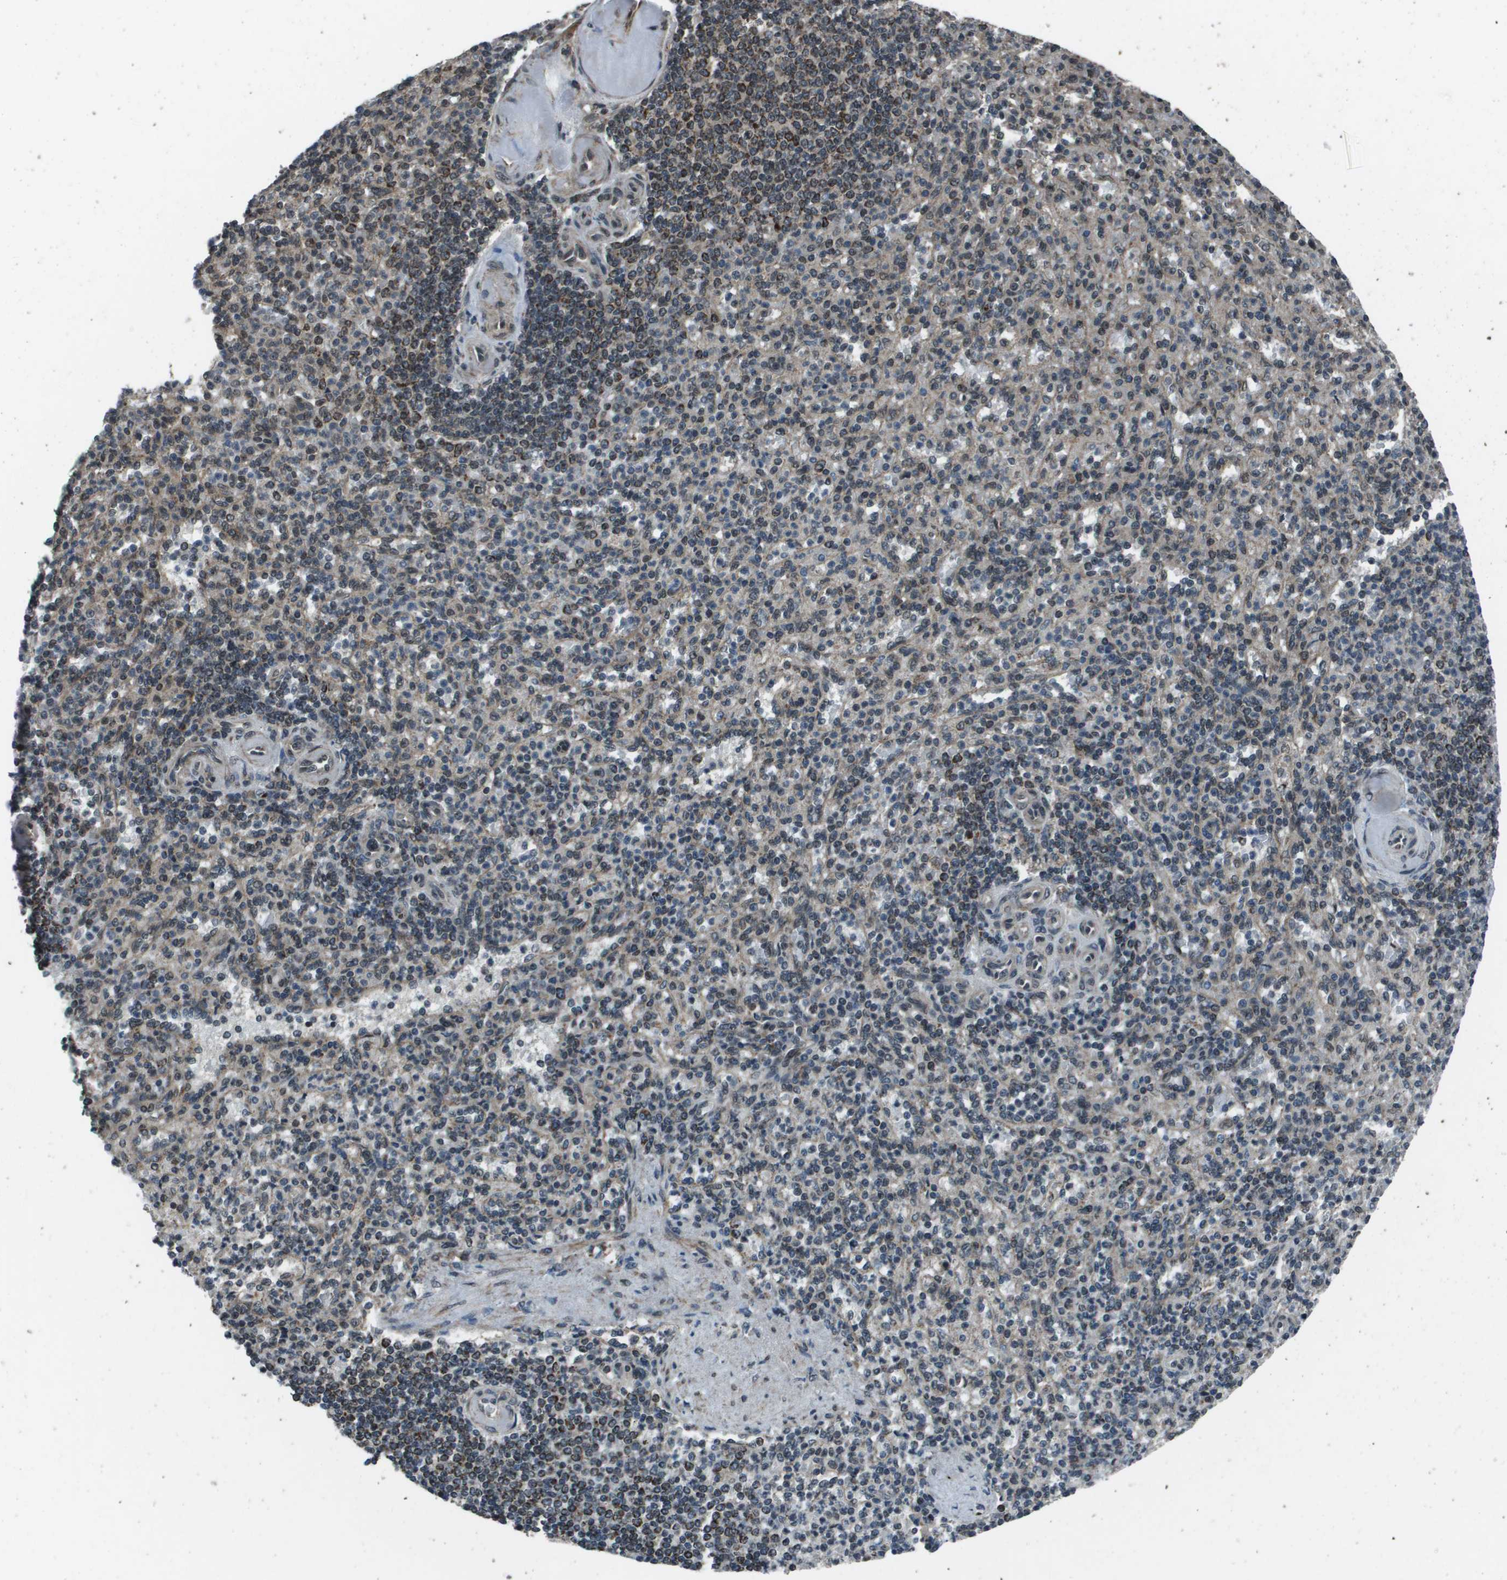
{"staining": {"intensity": "moderate", "quantity": "25%-75%", "location": "cytoplasmic/membranous"}, "tissue": "spleen", "cell_type": "Cells in red pulp", "image_type": "normal", "snomed": [{"axis": "morphology", "description": "Normal tissue, NOS"}, {"axis": "topography", "description": "Spleen"}], "caption": "The photomicrograph exhibits immunohistochemical staining of unremarkable spleen. There is moderate cytoplasmic/membranous expression is appreciated in about 25%-75% of cells in red pulp.", "gene": "PPFIA1", "patient": {"sex": "female", "age": 74}}